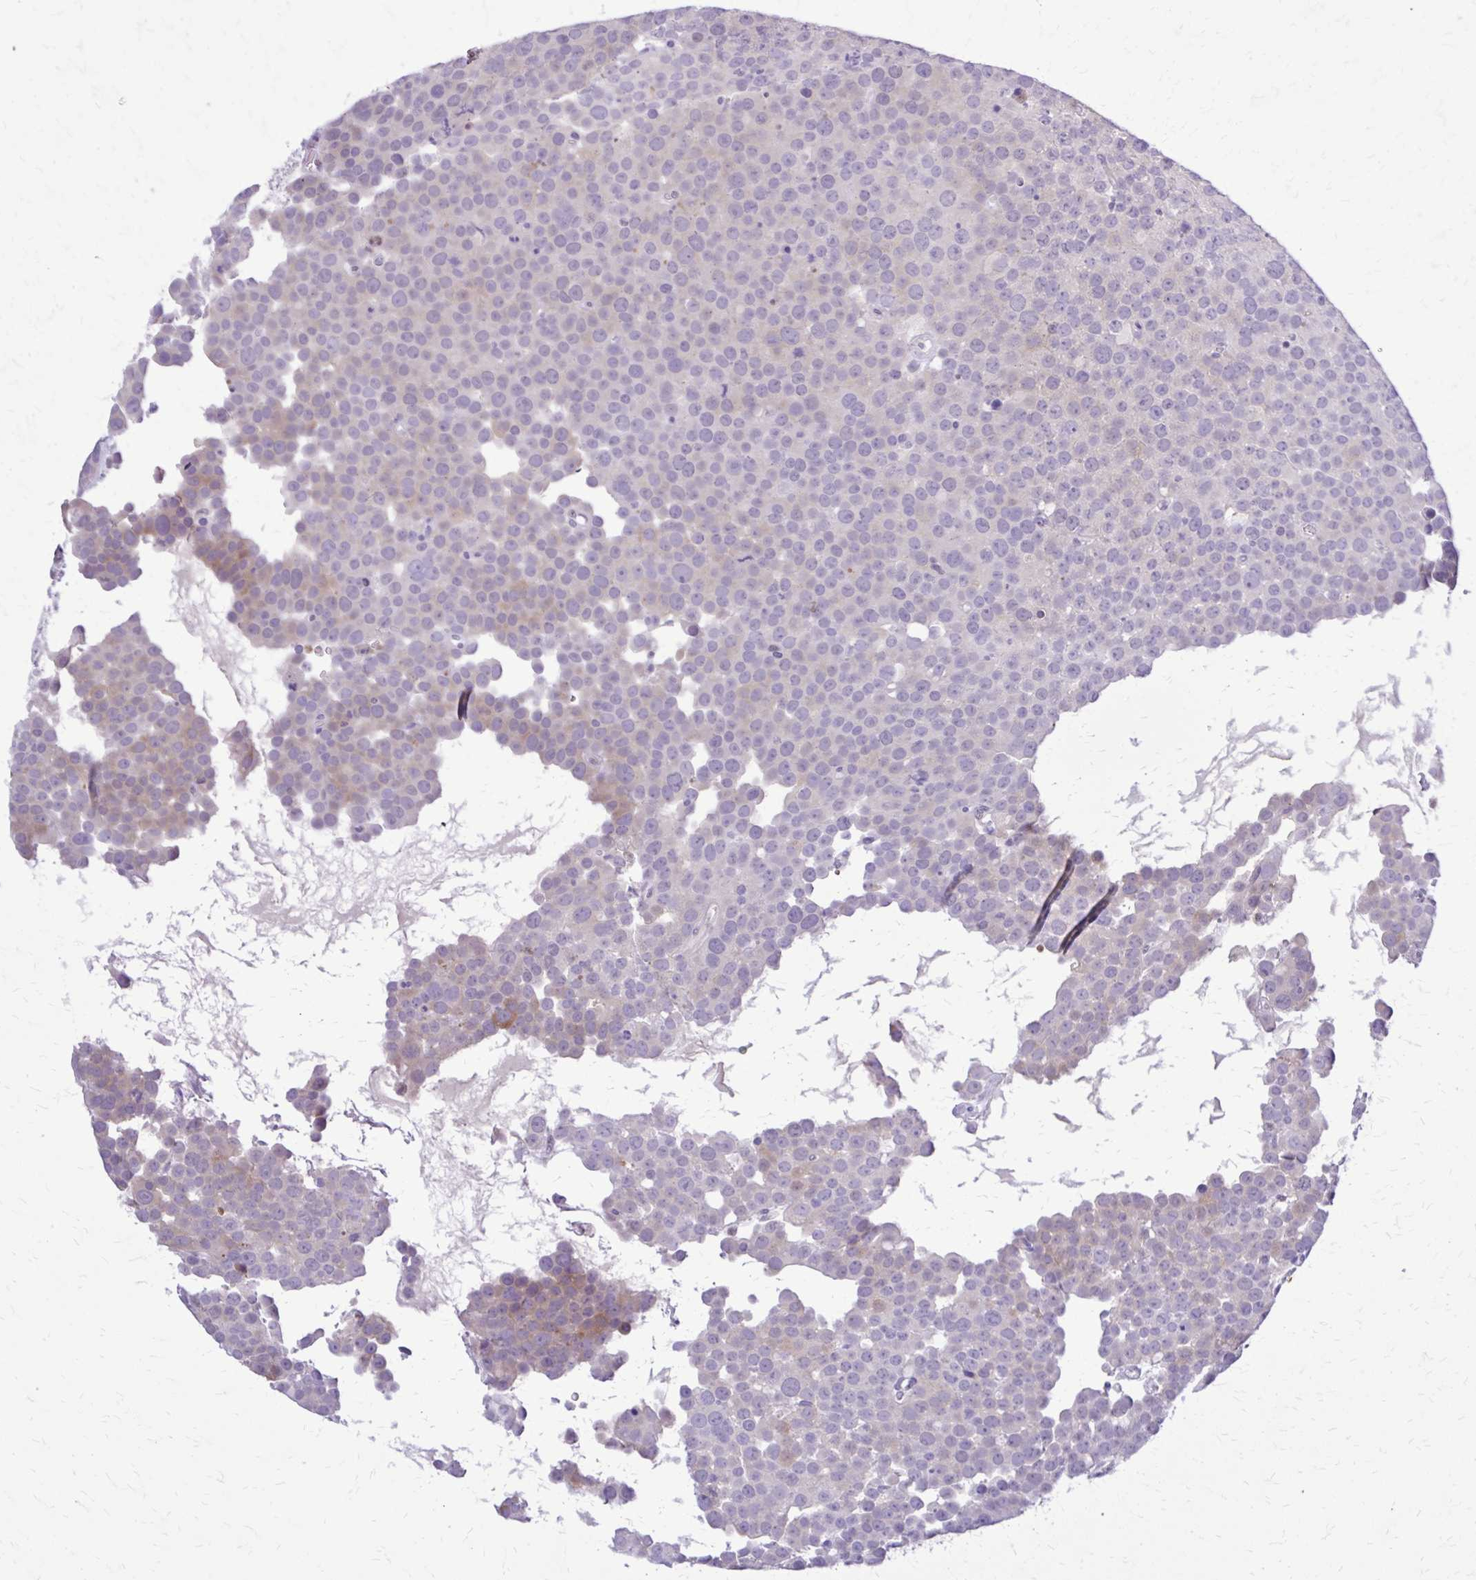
{"staining": {"intensity": "weak", "quantity": "<25%", "location": "cytoplasmic/membranous"}, "tissue": "testis cancer", "cell_type": "Tumor cells", "image_type": "cancer", "snomed": [{"axis": "morphology", "description": "Seminoma, NOS"}, {"axis": "topography", "description": "Testis"}], "caption": "High power microscopy micrograph of an immunohistochemistry (IHC) micrograph of seminoma (testis), revealing no significant expression in tumor cells.", "gene": "RASL11B", "patient": {"sex": "male", "age": 71}}